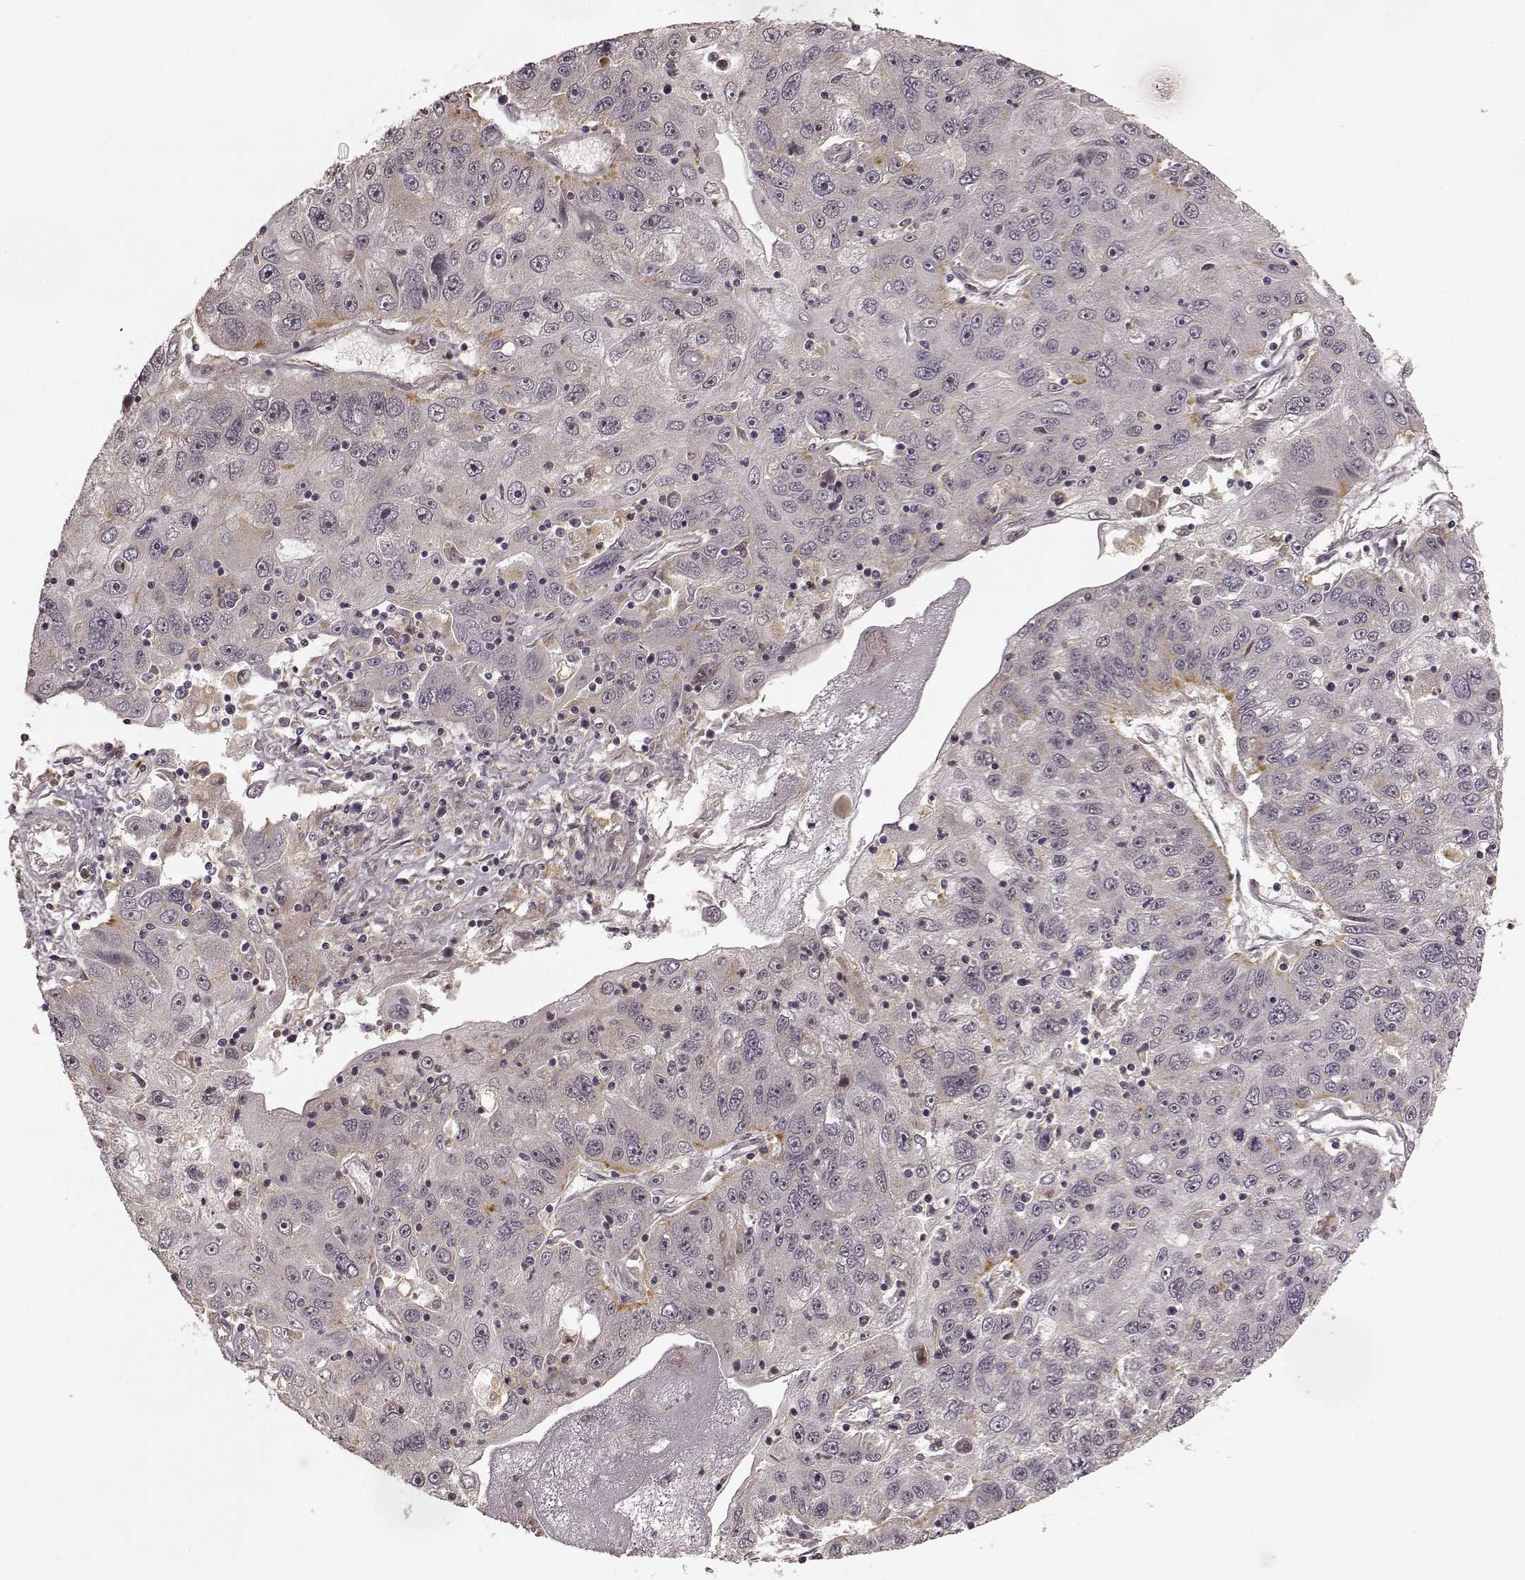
{"staining": {"intensity": "weak", "quantity": "<25%", "location": "cytoplasmic/membranous"}, "tissue": "stomach cancer", "cell_type": "Tumor cells", "image_type": "cancer", "snomed": [{"axis": "morphology", "description": "Adenocarcinoma, NOS"}, {"axis": "topography", "description": "Stomach"}], "caption": "Protein analysis of stomach cancer exhibits no significant positivity in tumor cells.", "gene": "SLC12A9", "patient": {"sex": "male", "age": 56}}